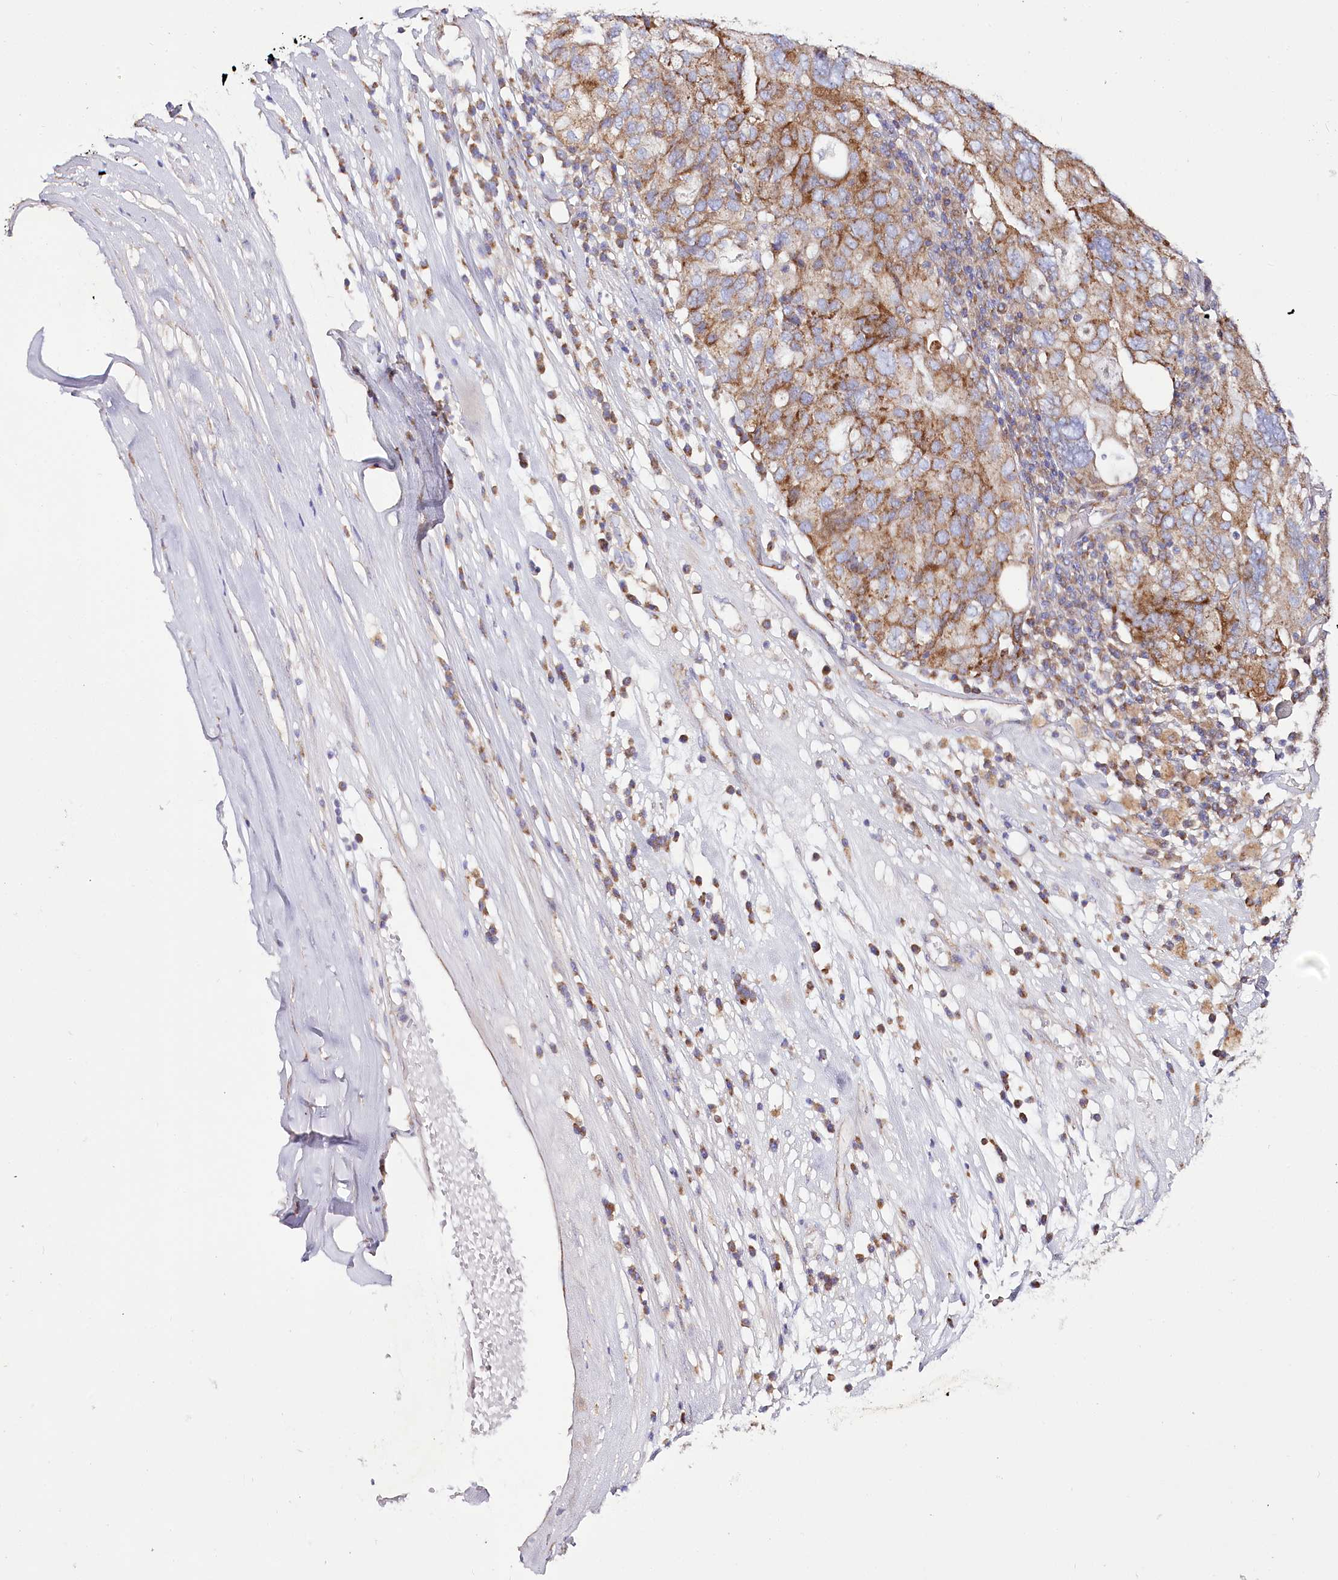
{"staining": {"intensity": "moderate", "quantity": ">75%", "location": "cytoplasmic/membranous"}, "tissue": "ovarian cancer", "cell_type": "Tumor cells", "image_type": "cancer", "snomed": [{"axis": "morphology", "description": "Carcinoma, endometroid"}, {"axis": "topography", "description": "Ovary"}], "caption": "Endometroid carcinoma (ovarian) stained with DAB IHC displays medium levels of moderate cytoplasmic/membranous expression in approximately >75% of tumor cells. Immunohistochemistry stains the protein of interest in brown and the nuclei are stained blue.", "gene": "THUMPD3", "patient": {"sex": "female", "age": 62}}